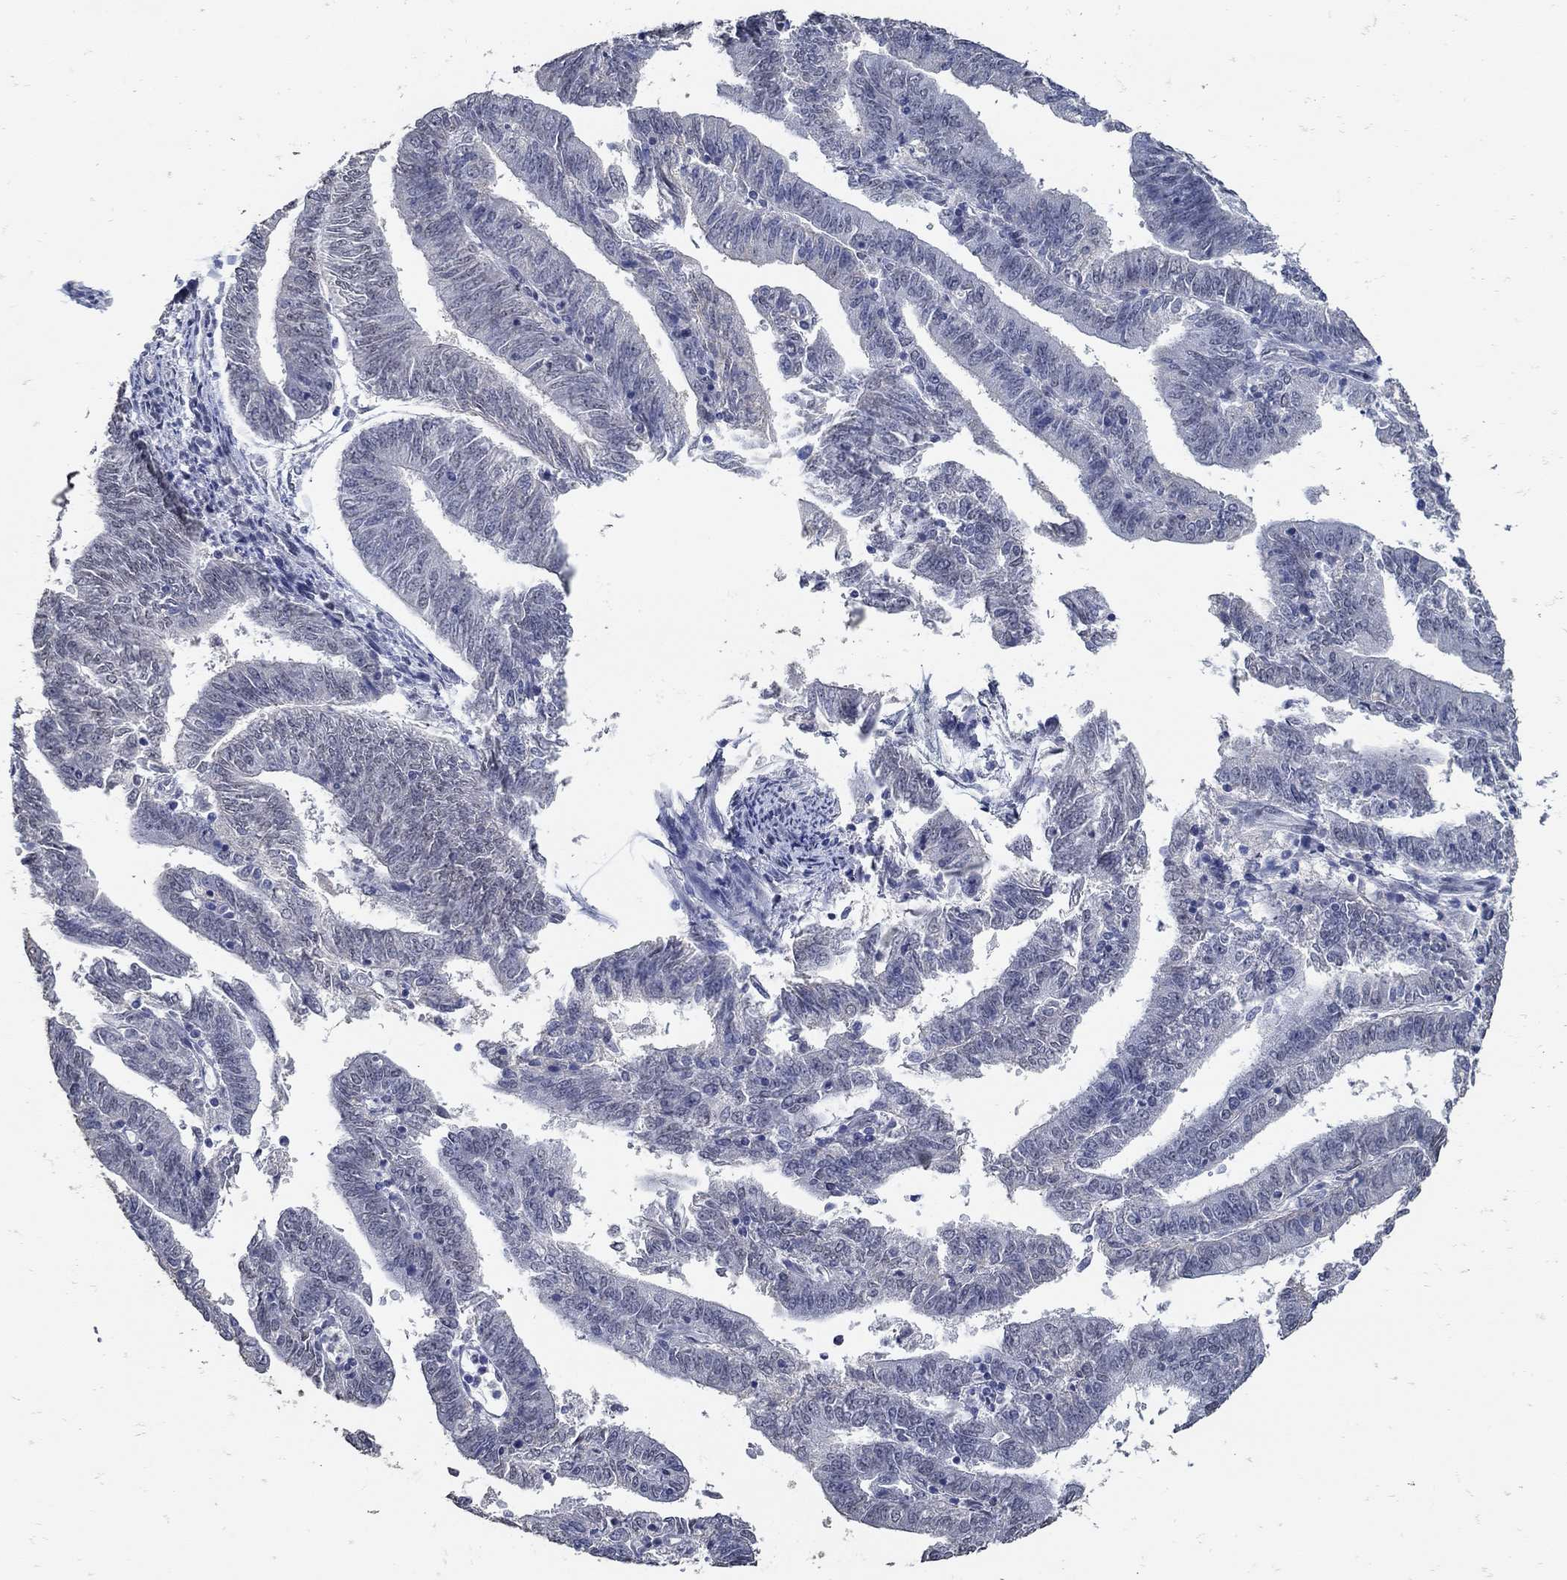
{"staining": {"intensity": "weak", "quantity": "<25%", "location": "nuclear"}, "tissue": "endometrial cancer", "cell_type": "Tumor cells", "image_type": "cancer", "snomed": [{"axis": "morphology", "description": "Adenocarcinoma, NOS"}, {"axis": "topography", "description": "Endometrium"}], "caption": "Tumor cells are negative for brown protein staining in endometrial adenocarcinoma.", "gene": "KCNN3", "patient": {"sex": "female", "age": 82}}